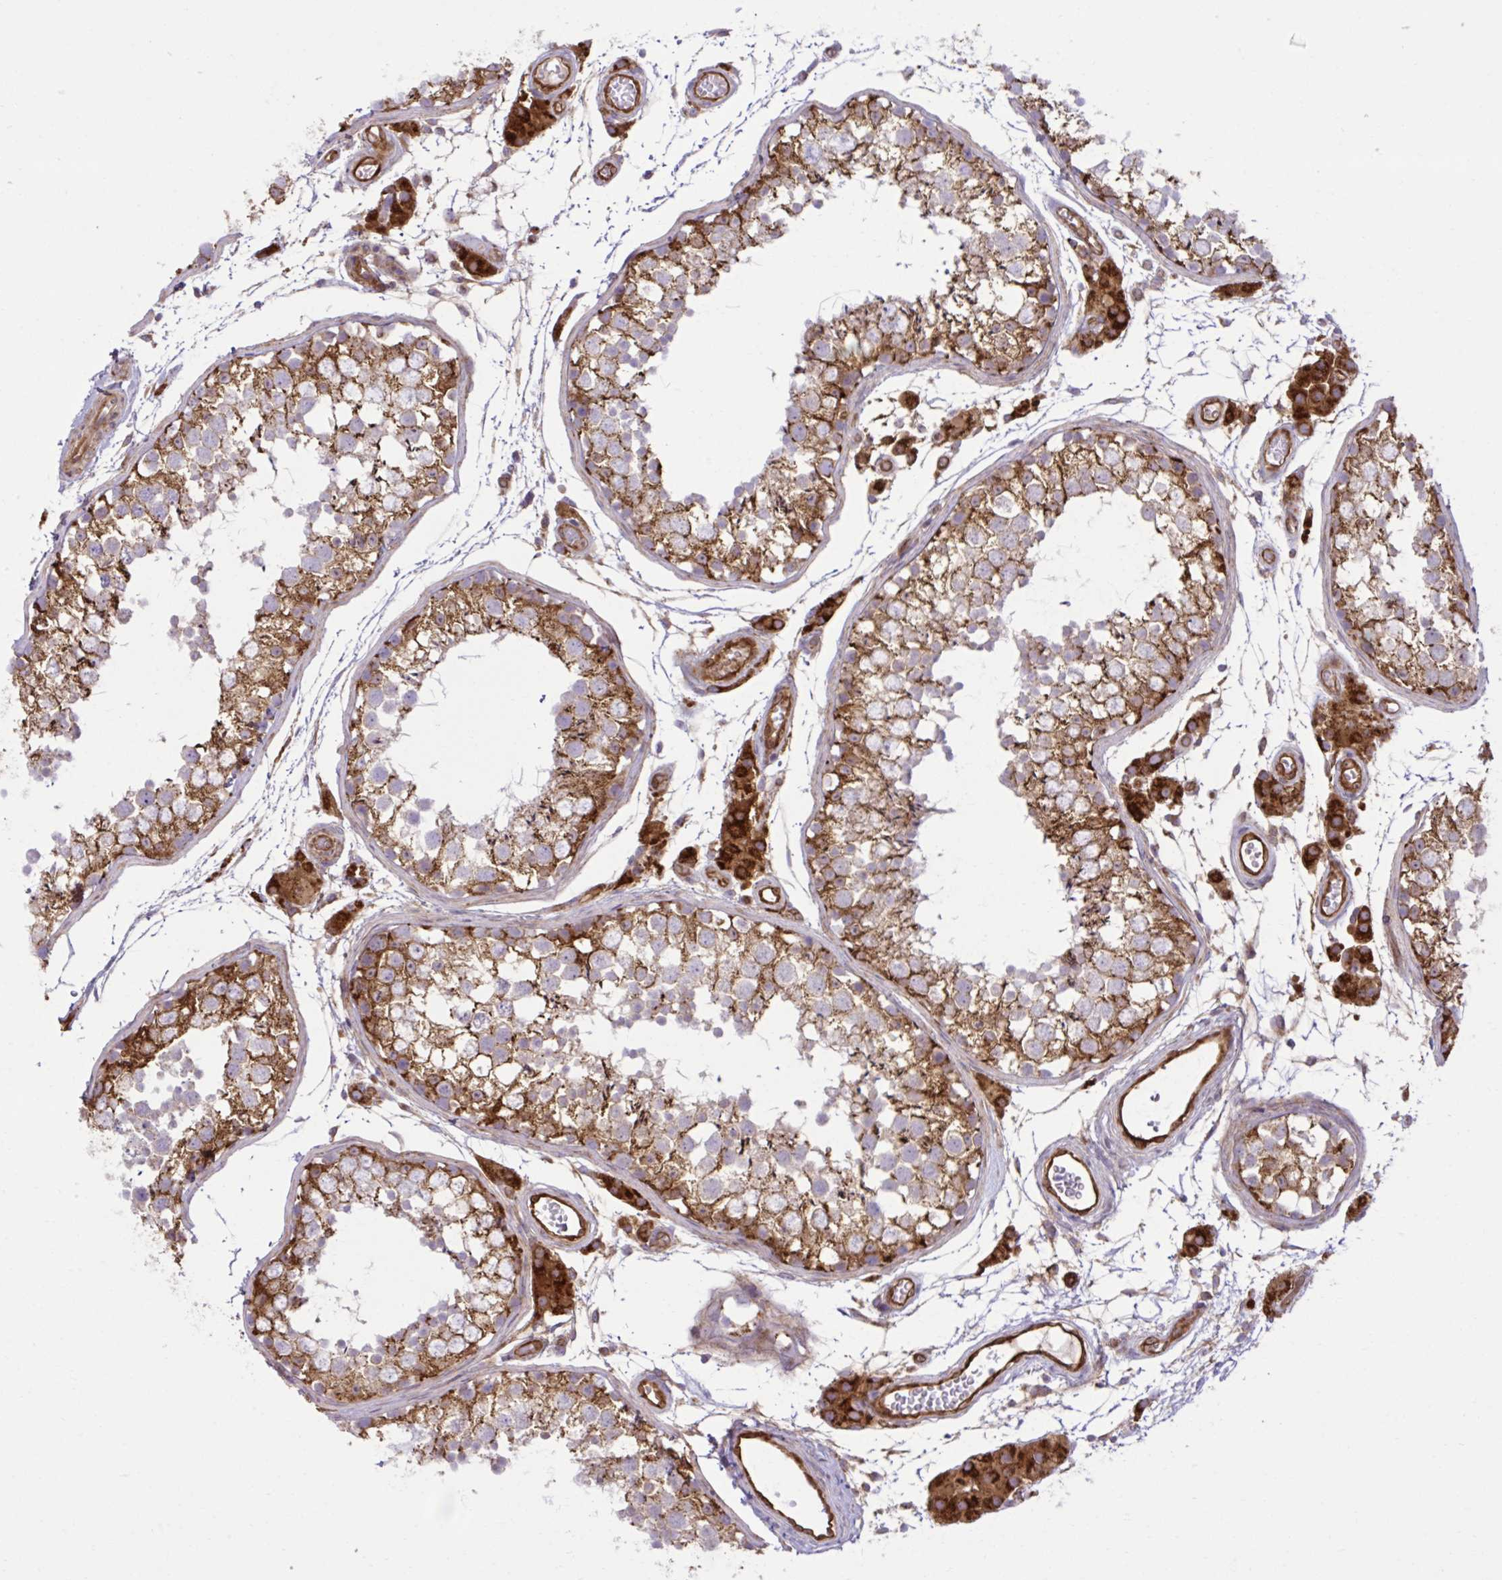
{"staining": {"intensity": "strong", "quantity": ">75%", "location": "cytoplasmic/membranous"}, "tissue": "testis", "cell_type": "Cells in seminiferous ducts", "image_type": "normal", "snomed": [{"axis": "morphology", "description": "Normal tissue, NOS"}, {"axis": "morphology", "description": "Seminoma, NOS"}, {"axis": "topography", "description": "Testis"}], "caption": "Protein analysis of unremarkable testis reveals strong cytoplasmic/membranous staining in approximately >75% of cells in seminiferous ducts.", "gene": "LIMS1", "patient": {"sex": "male", "age": 29}}